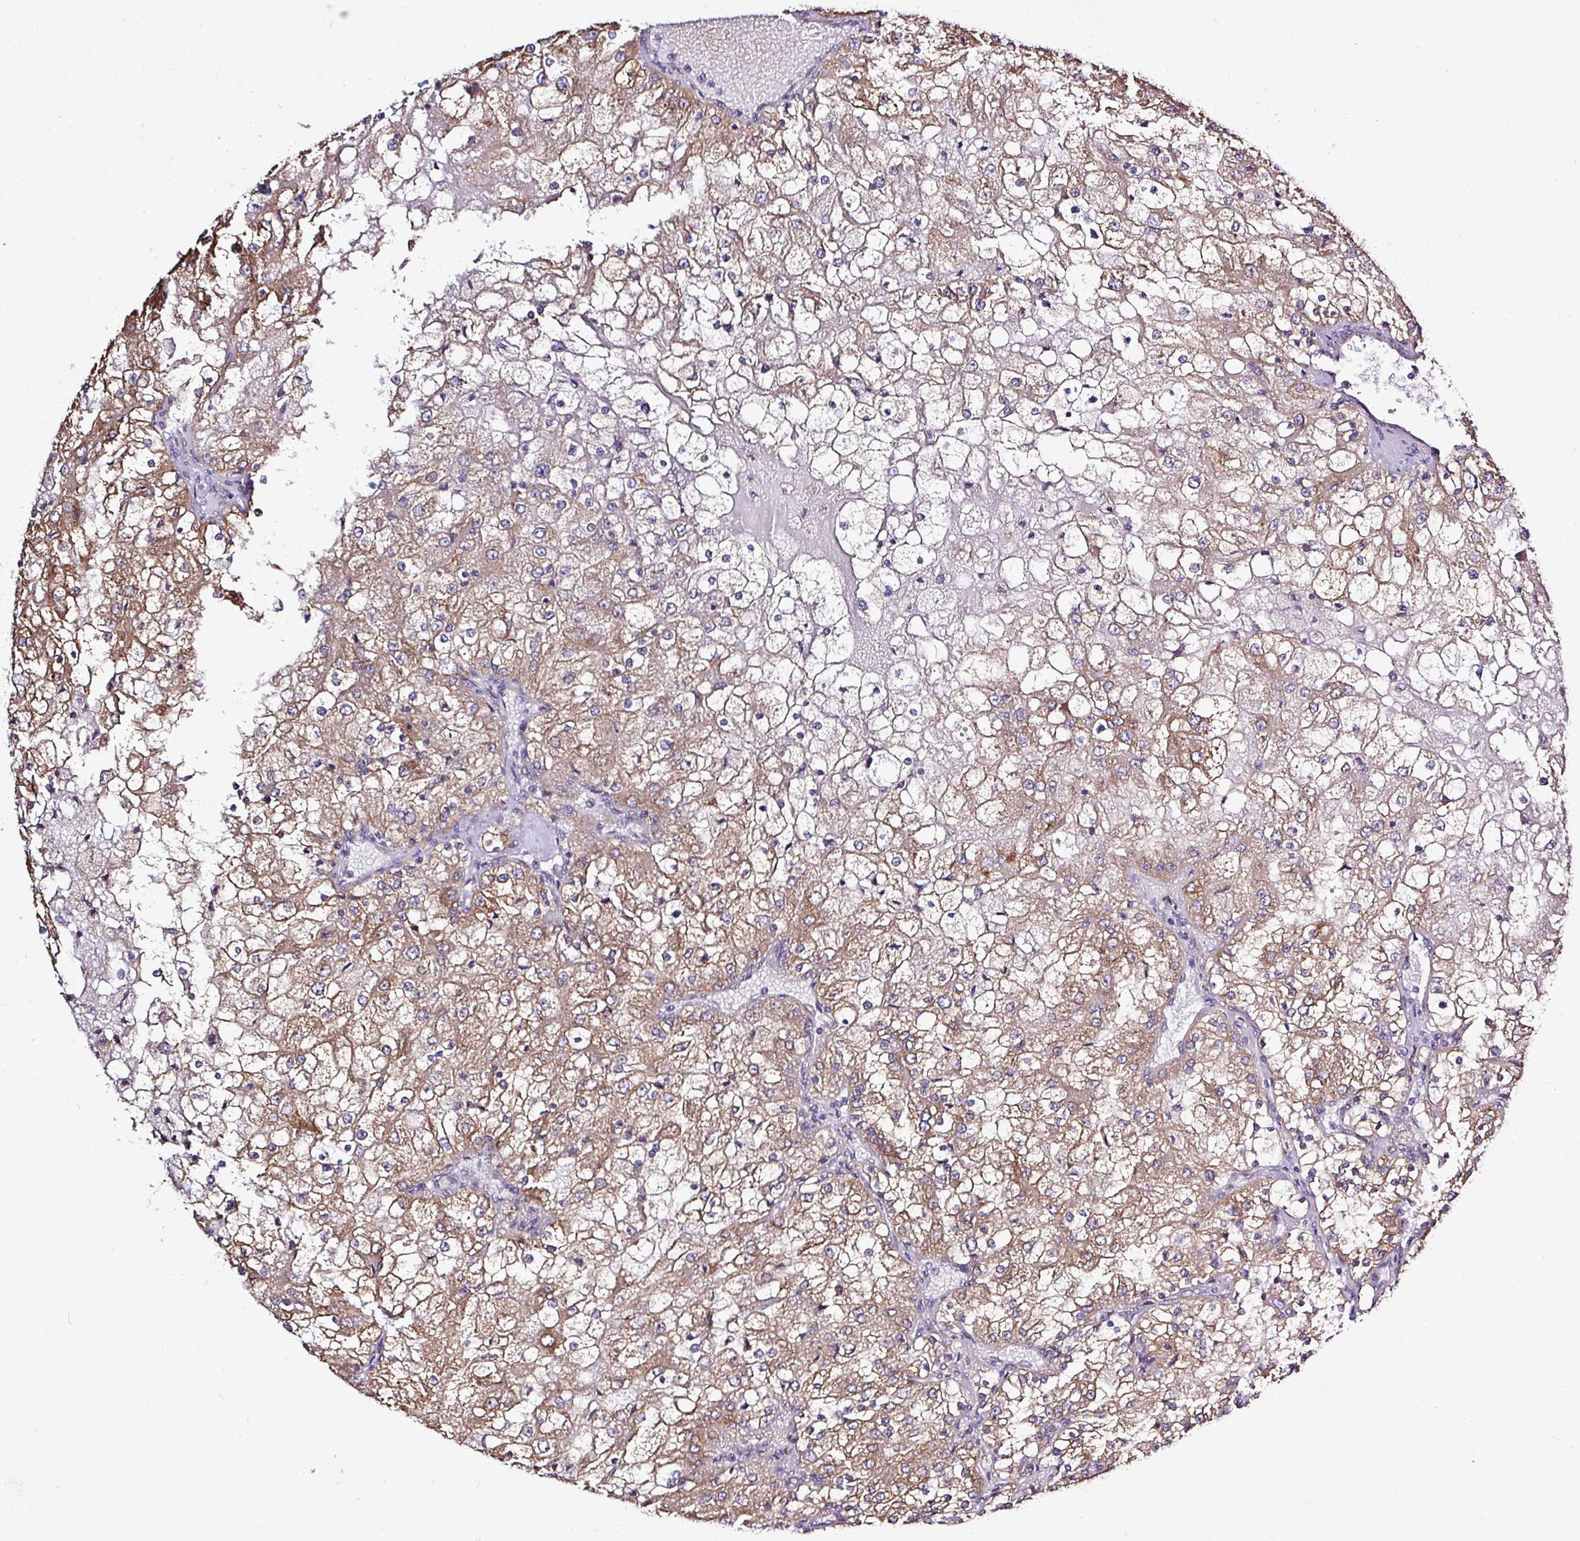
{"staining": {"intensity": "weak", "quantity": ">75%", "location": "cytoplasmic/membranous"}, "tissue": "renal cancer", "cell_type": "Tumor cells", "image_type": "cancer", "snomed": [{"axis": "morphology", "description": "Adenocarcinoma, NOS"}, {"axis": "topography", "description": "Kidney"}], "caption": "High-power microscopy captured an immunohistochemistry histopathology image of adenocarcinoma (renal), revealing weak cytoplasmic/membranous positivity in about >75% of tumor cells. The protein is shown in brown color, while the nuclei are stained blue.", "gene": "FAM153A", "patient": {"sex": "female", "age": 74}}